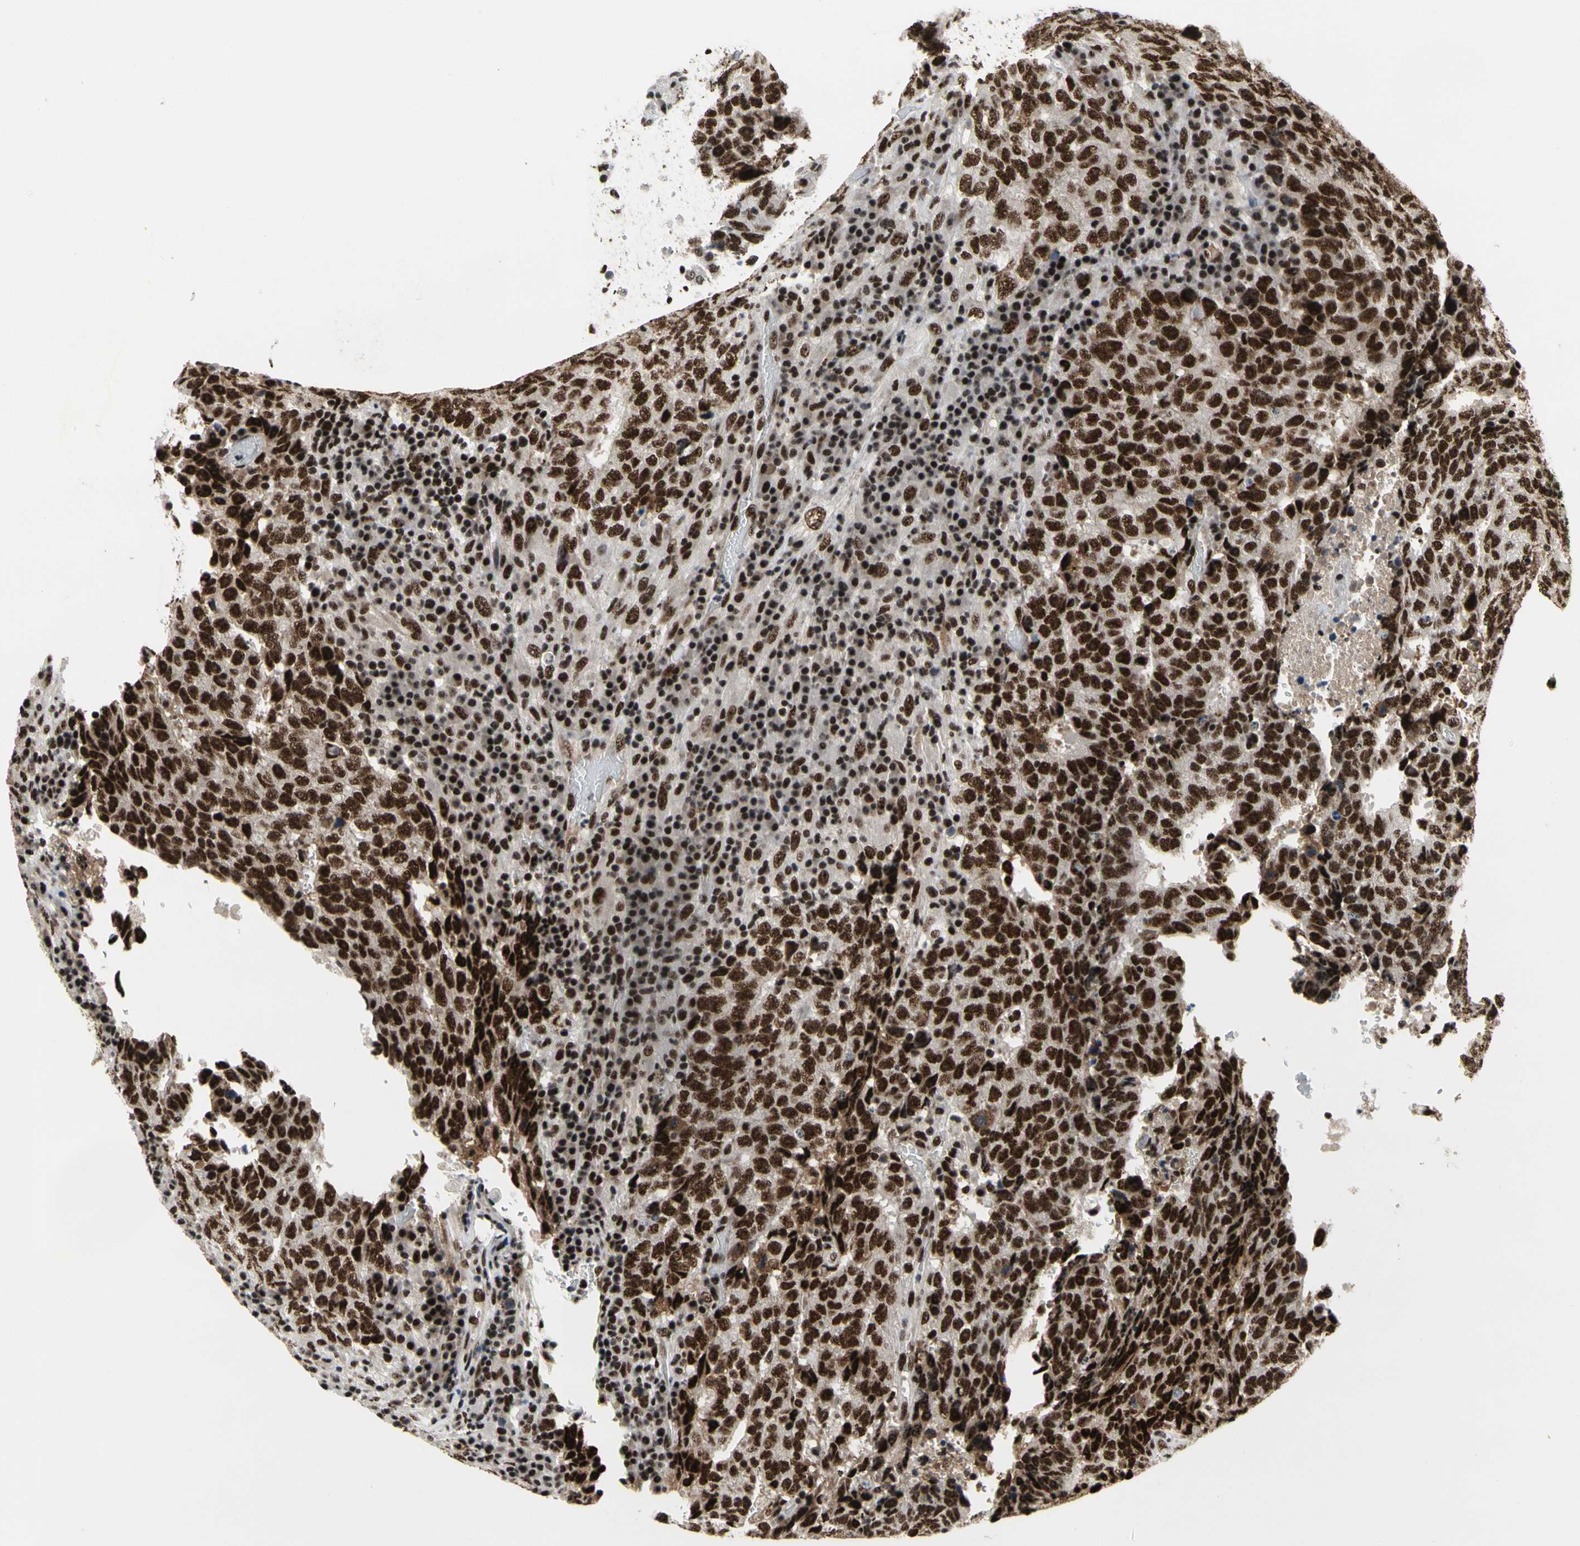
{"staining": {"intensity": "strong", "quantity": ">75%", "location": "nuclear"}, "tissue": "testis cancer", "cell_type": "Tumor cells", "image_type": "cancer", "snomed": [{"axis": "morphology", "description": "Necrosis, NOS"}, {"axis": "morphology", "description": "Carcinoma, Embryonal, NOS"}, {"axis": "topography", "description": "Testis"}], "caption": "IHC of embryonal carcinoma (testis) reveals high levels of strong nuclear expression in about >75% of tumor cells. (DAB (3,3'-diaminobenzidine) = brown stain, brightfield microscopy at high magnification).", "gene": "SRSF11", "patient": {"sex": "male", "age": 19}}